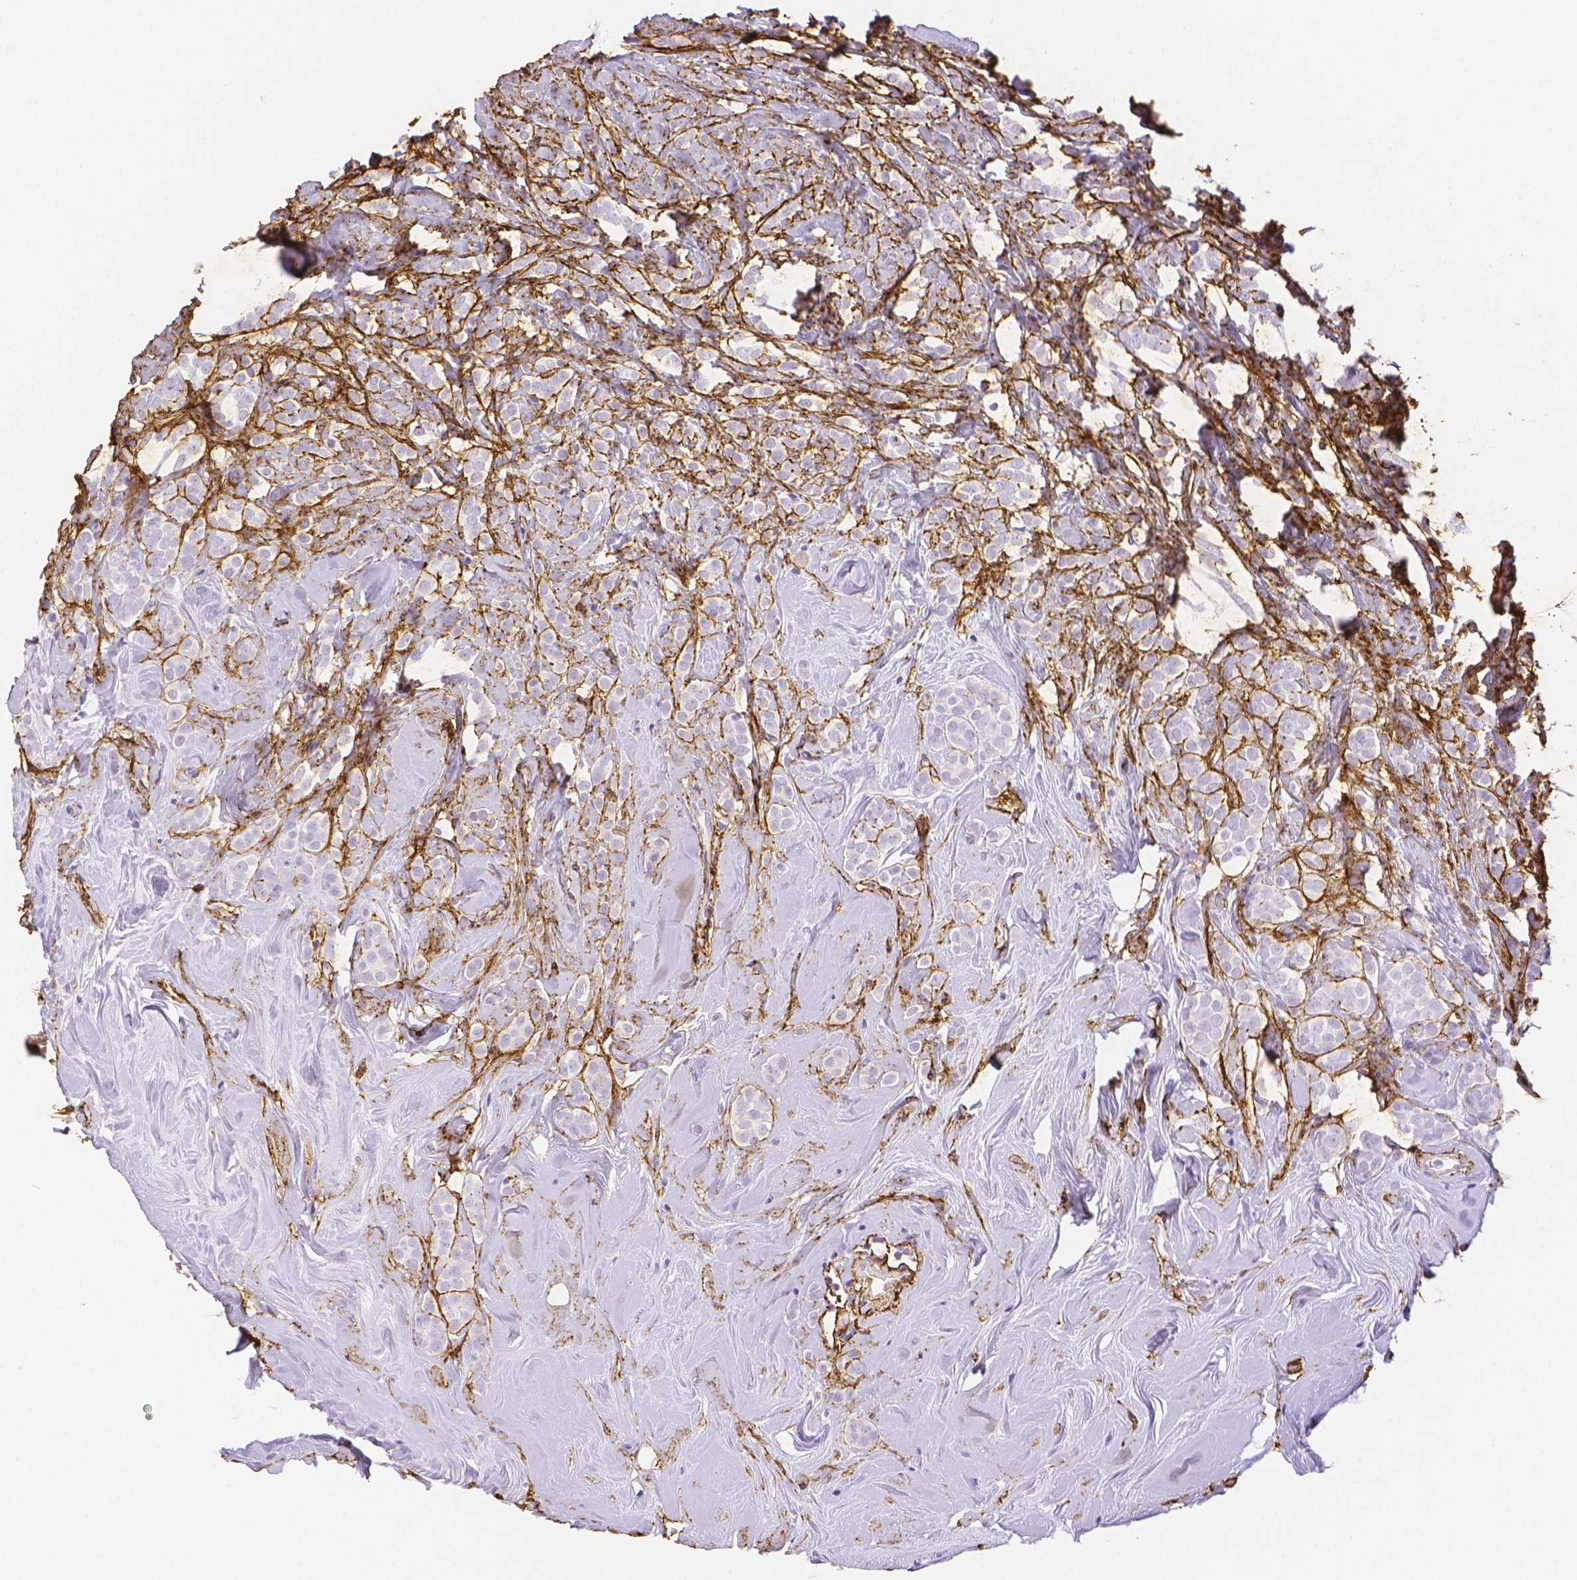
{"staining": {"intensity": "negative", "quantity": "none", "location": "none"}, "tissue": "breast cancer", "cell_type": "Tumor cells", "image_type": "cancer", "snomed": [{"axis": "morphology", "description": "Lobular carcinoma"}, {"axis": "topography", "description": "Breast"}], "caption": "A high-resolution image shows immunohistochemistry staining of breast lobular carcinoma, which demonstrates no significant expression in tumor cells.", "gene": "FBN1", "patient": {"sex": "female", "age": 49}}